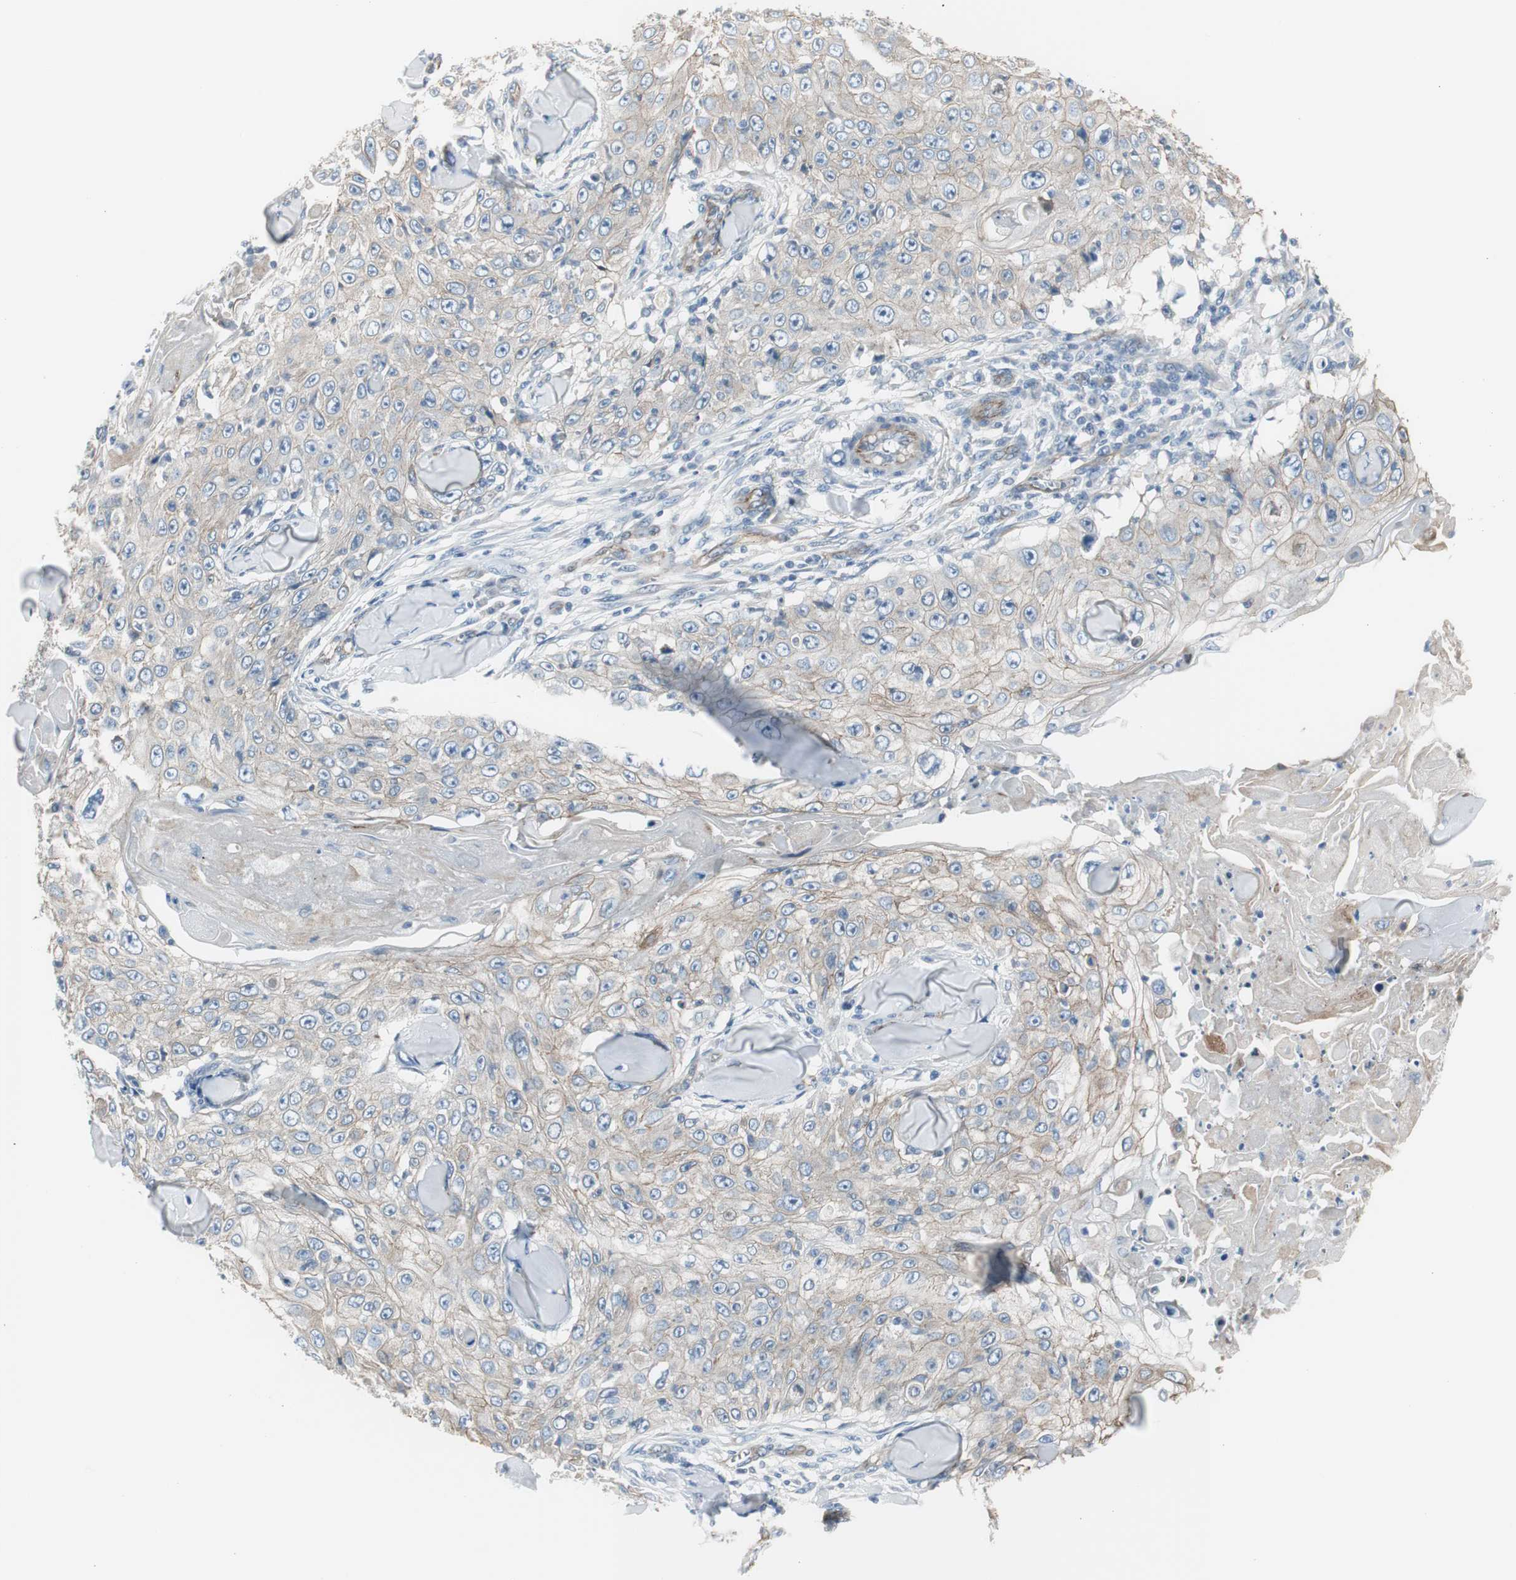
{"staining": {"intensity": "weak", "quantity": ">75%", "location": "cytoplasmic/membranous"}, "tissue": "skin cancer", "cell_type": "Tumor cells", "image_type": "cancer", "snomed": [{"axis": "morphology", "description": "Squamous cell carcinoma, NOS"}, {"axis": "topography", "description": "Skin"}], "caption": "Skin cancer (squamous cell carcinoma) stained for a protein demonstrates weak cytoplasmic/membranous positivity in tumor cells.", "gene": "STXBP4", "patient": {"sex": "male", "age": 86}}